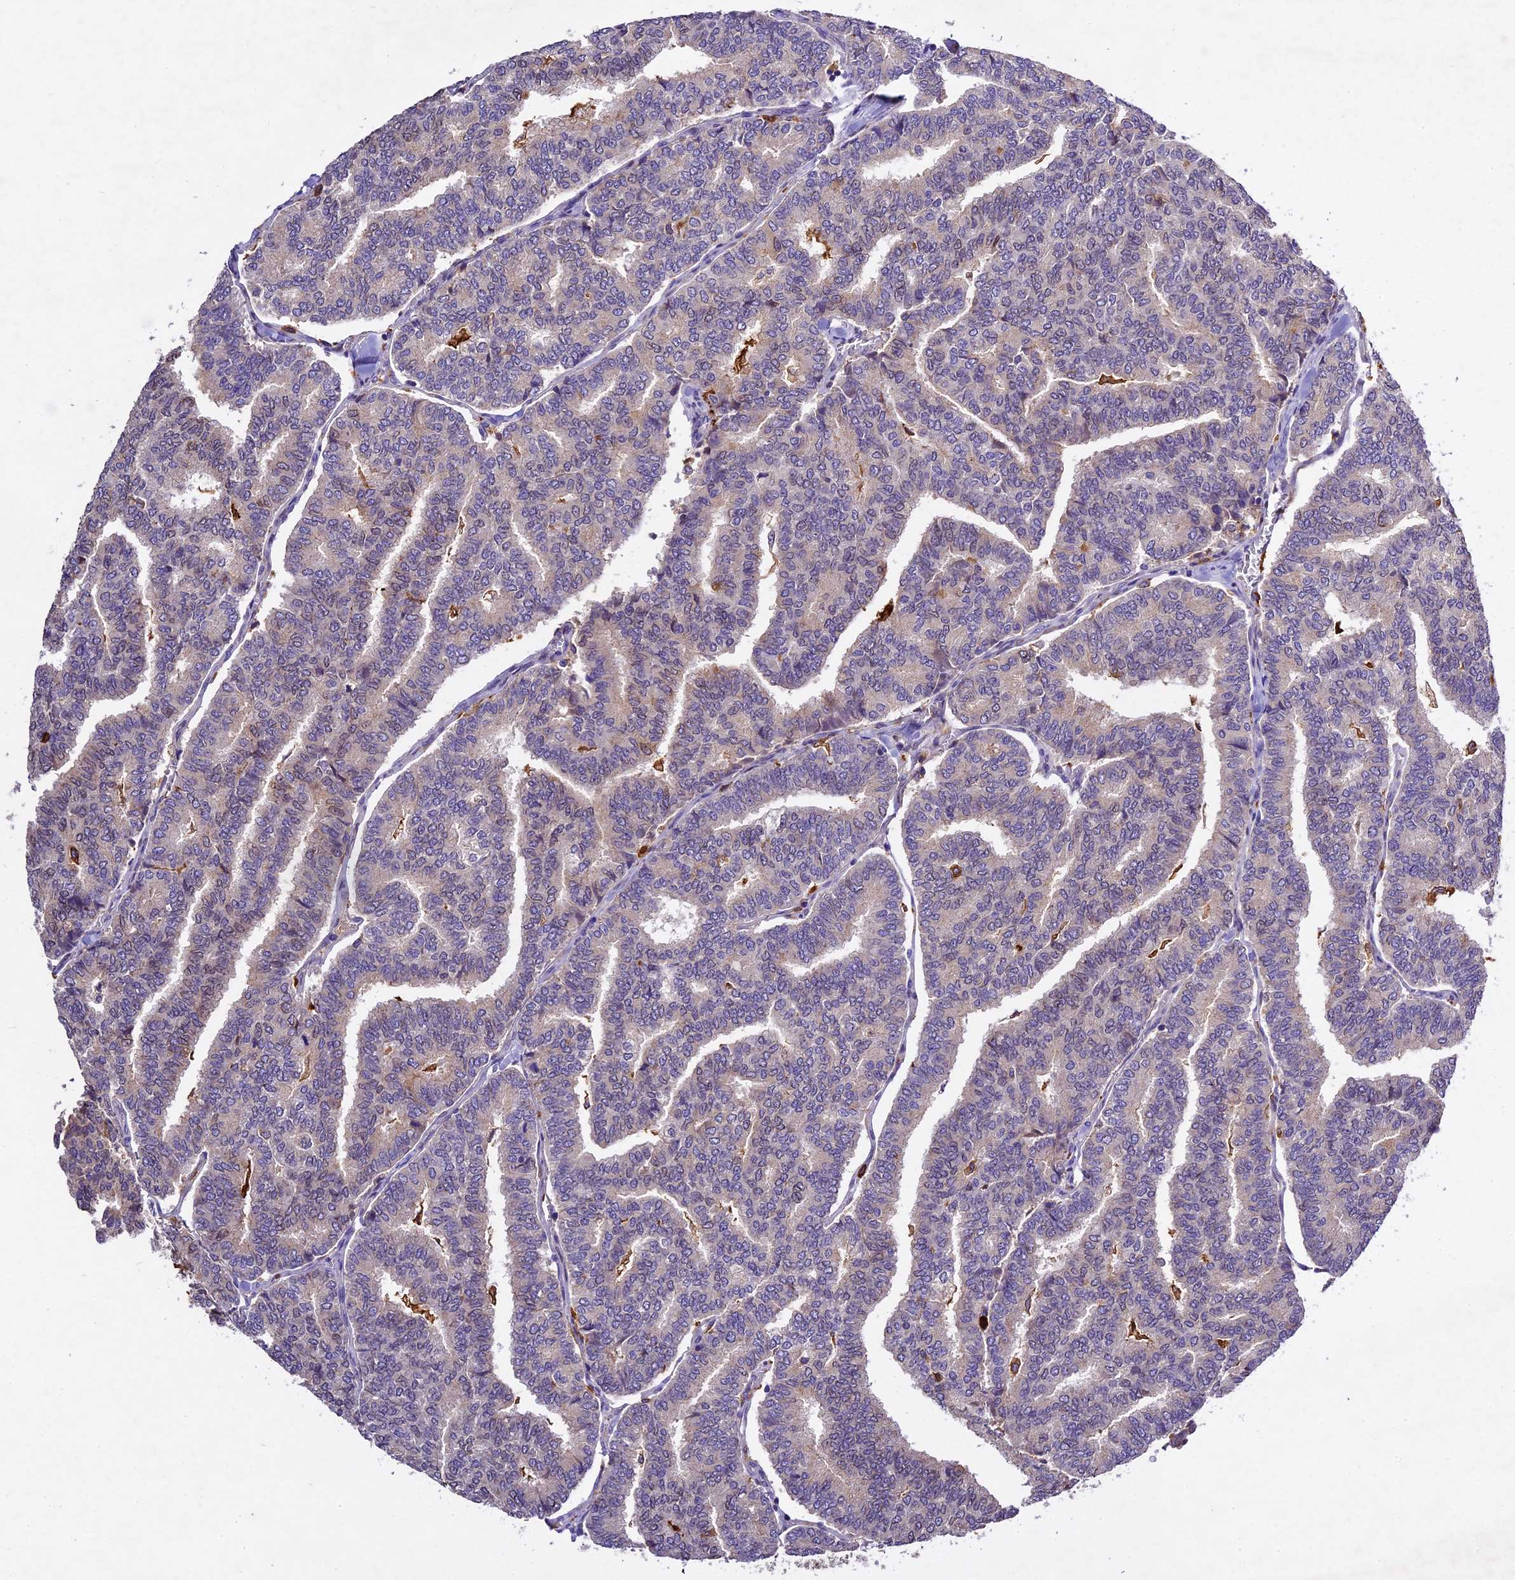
{"staining": {"intensity": "negative", "quantity": "none", "location": "none"}, "tissue": "thyroid cancer", "cell_type": "Tumor cells", "image_type": "cancer", "snomed": [{"axis": "morphology", "description": "Papillary adenocarcinoma, NOS"}, {"axis": "topography", "description": "Thyroid gland"}], "caption": "Immunohistochemistry histopathology image of neoplastic tissue: thyroid cancer (papillary adenocarcinoma) stained with DAB (3,3'-diaminobenzidine) displays no significant protein expression in tumor cells.", "gene": "CILP2", "patient": {"sex": "female", "age": 35}}